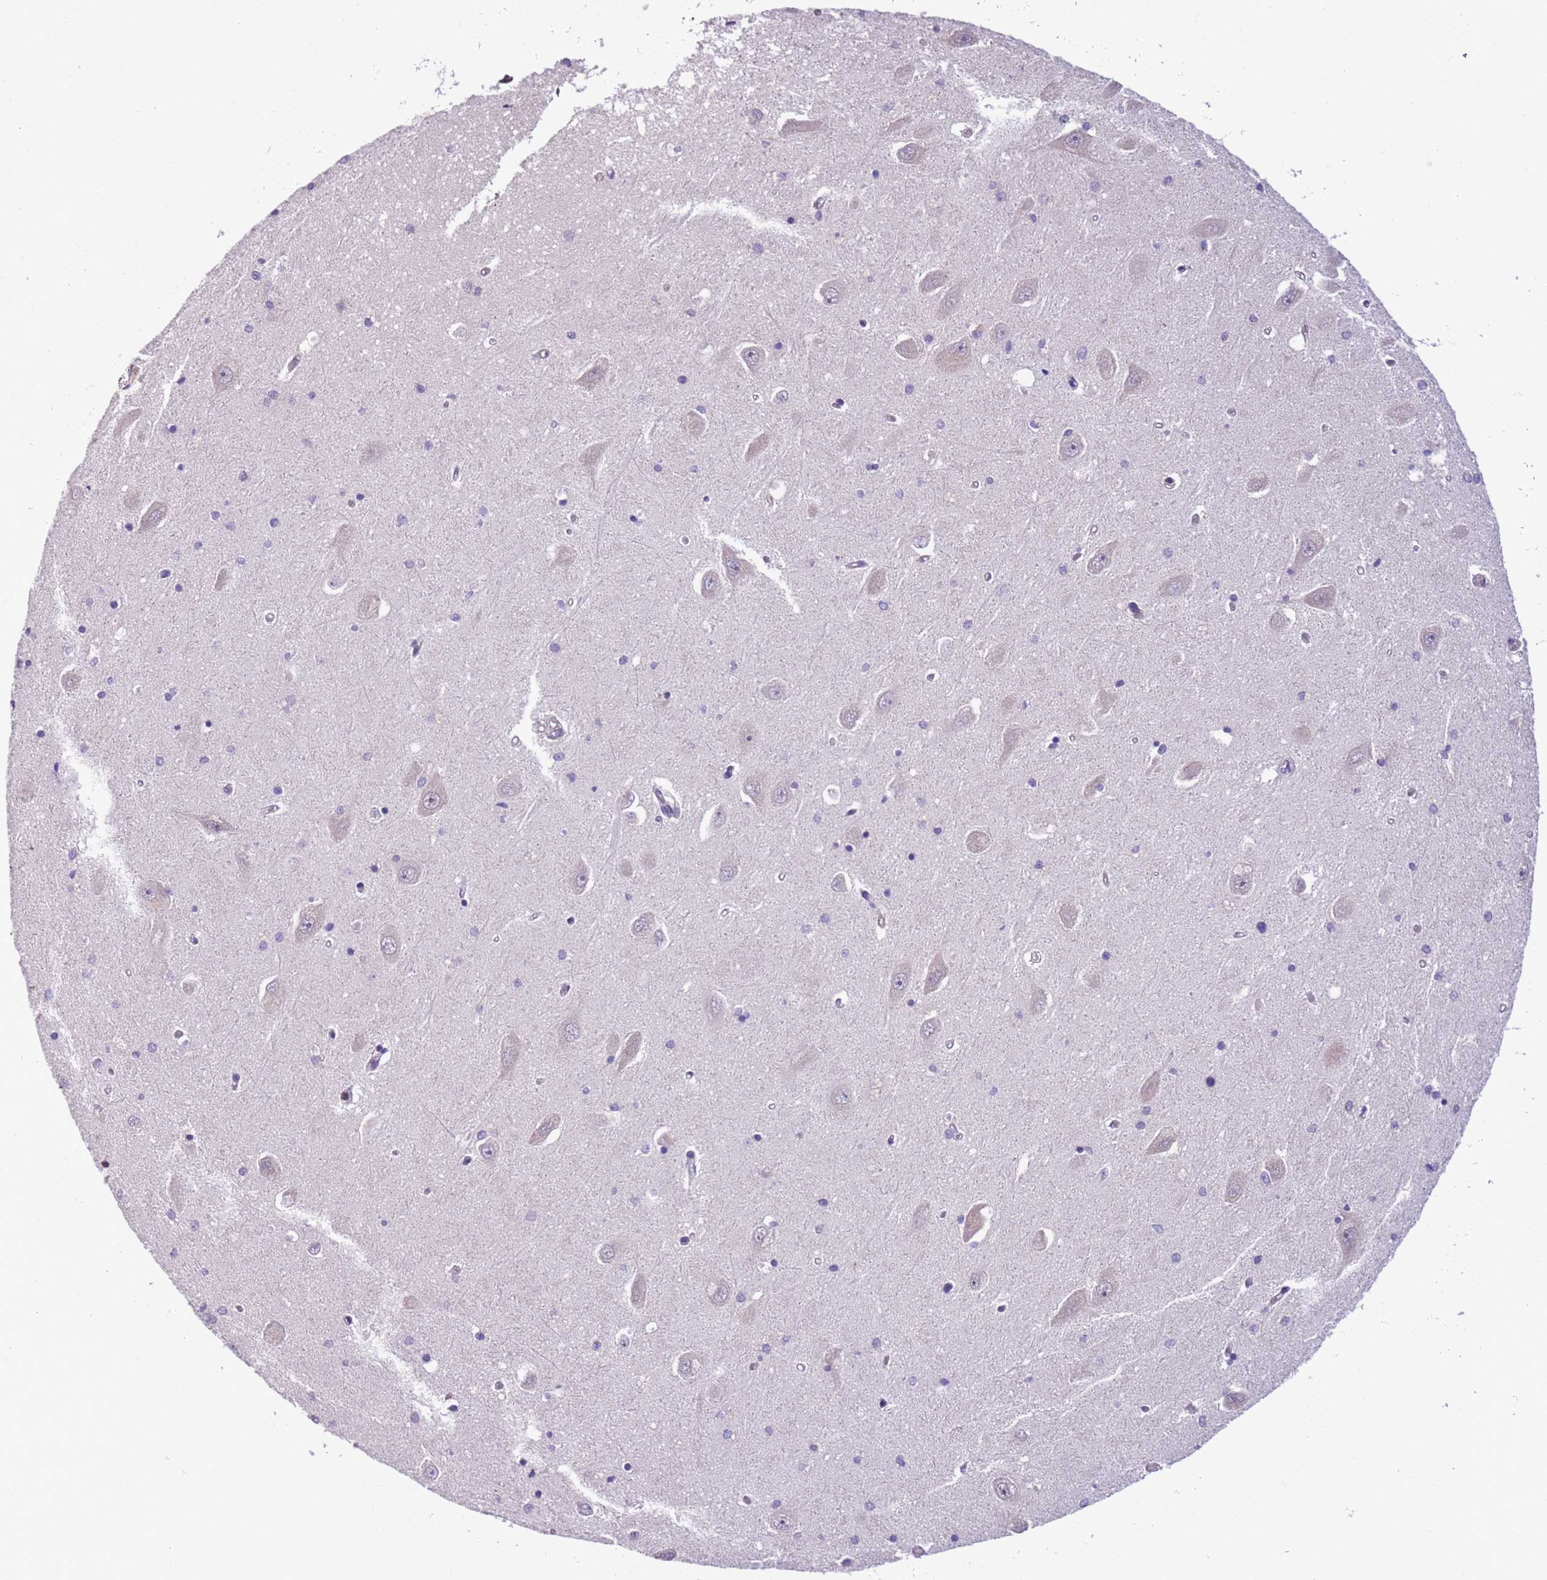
{"staining": {"intensity": "negative", "quantity": "none", "location": "none"}, "tissue": "hippocampus", "cell_type": "Glial cells", "image_type": "normal", "snomed": [{"axis": "morphology", "description": "Normal tissue, NOS"}, {"axis": "topography", "description": "Hippocampus"}], "caption": "The IHC photomicrograph has no significant expression in glial cells of hippocampus. (Brightfield microscopy of DAB immunohistochemistry (IHC) at high magnification).", "gene": "JAML", "patient": {"sex": "male", "age": 45}}